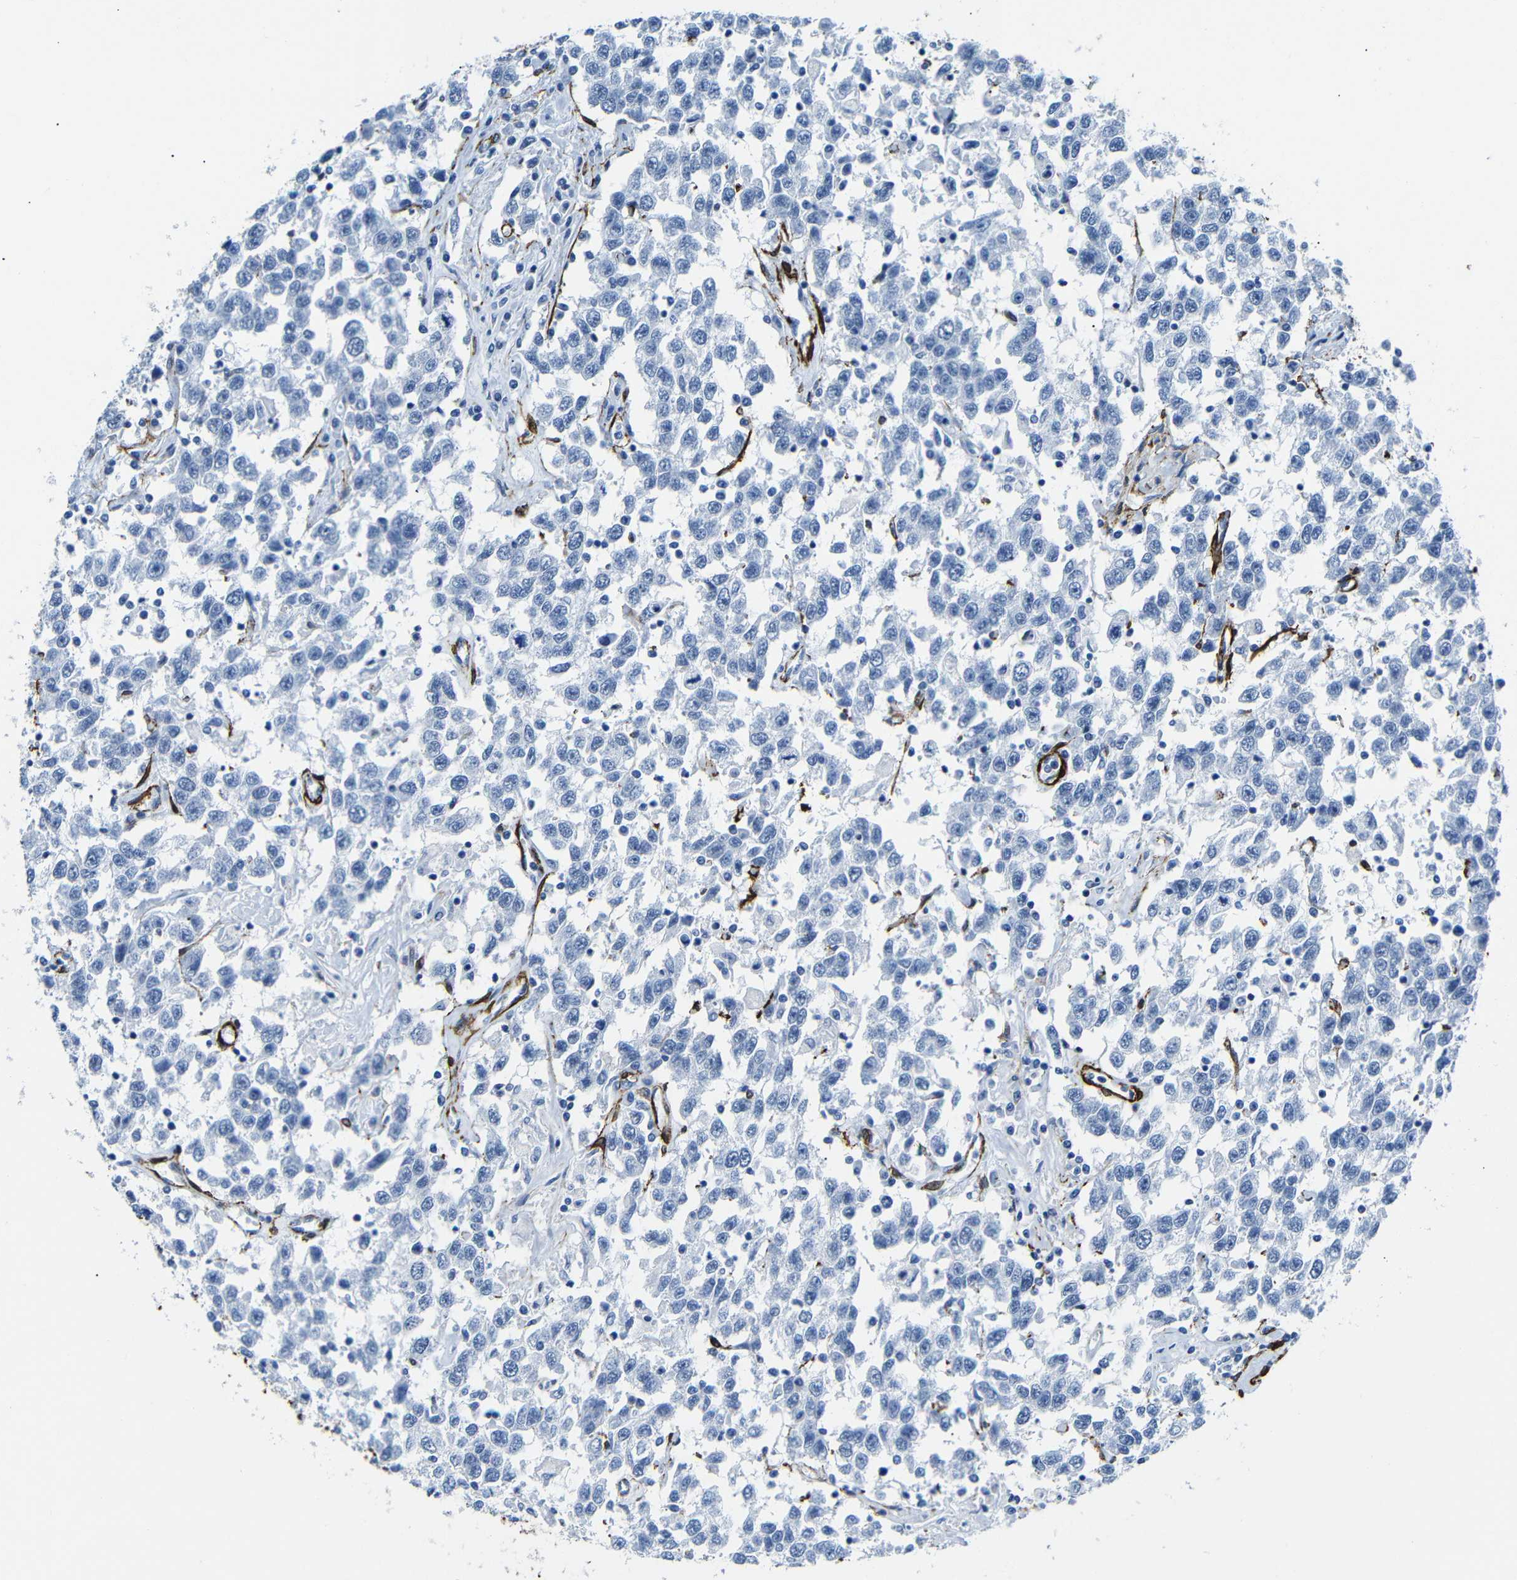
{"staining": {"intensity": "negative", "quantity": "none", "location": "none"}, "tissue": "testis cancer", "cell_type": "Tumor cells", "image_type": "cancer", "snomed": [{"axis": "morphology", "description": "Seminoma, NOS"}, {"axis": "topography", "description": "Testis"}], "caption": "Immunohistochemistry image of neoplastic tissue: human testis seminoma stained with DAB exhibits no significant protein positivity in tumor cells. (Stains: DAB immunohistochemistry with hematoxylin counter stain, Microscopy: brightfield microscopy at high magnification).", "gene": "ACTA2", "patient": {"sex": "male", "age": 41}}